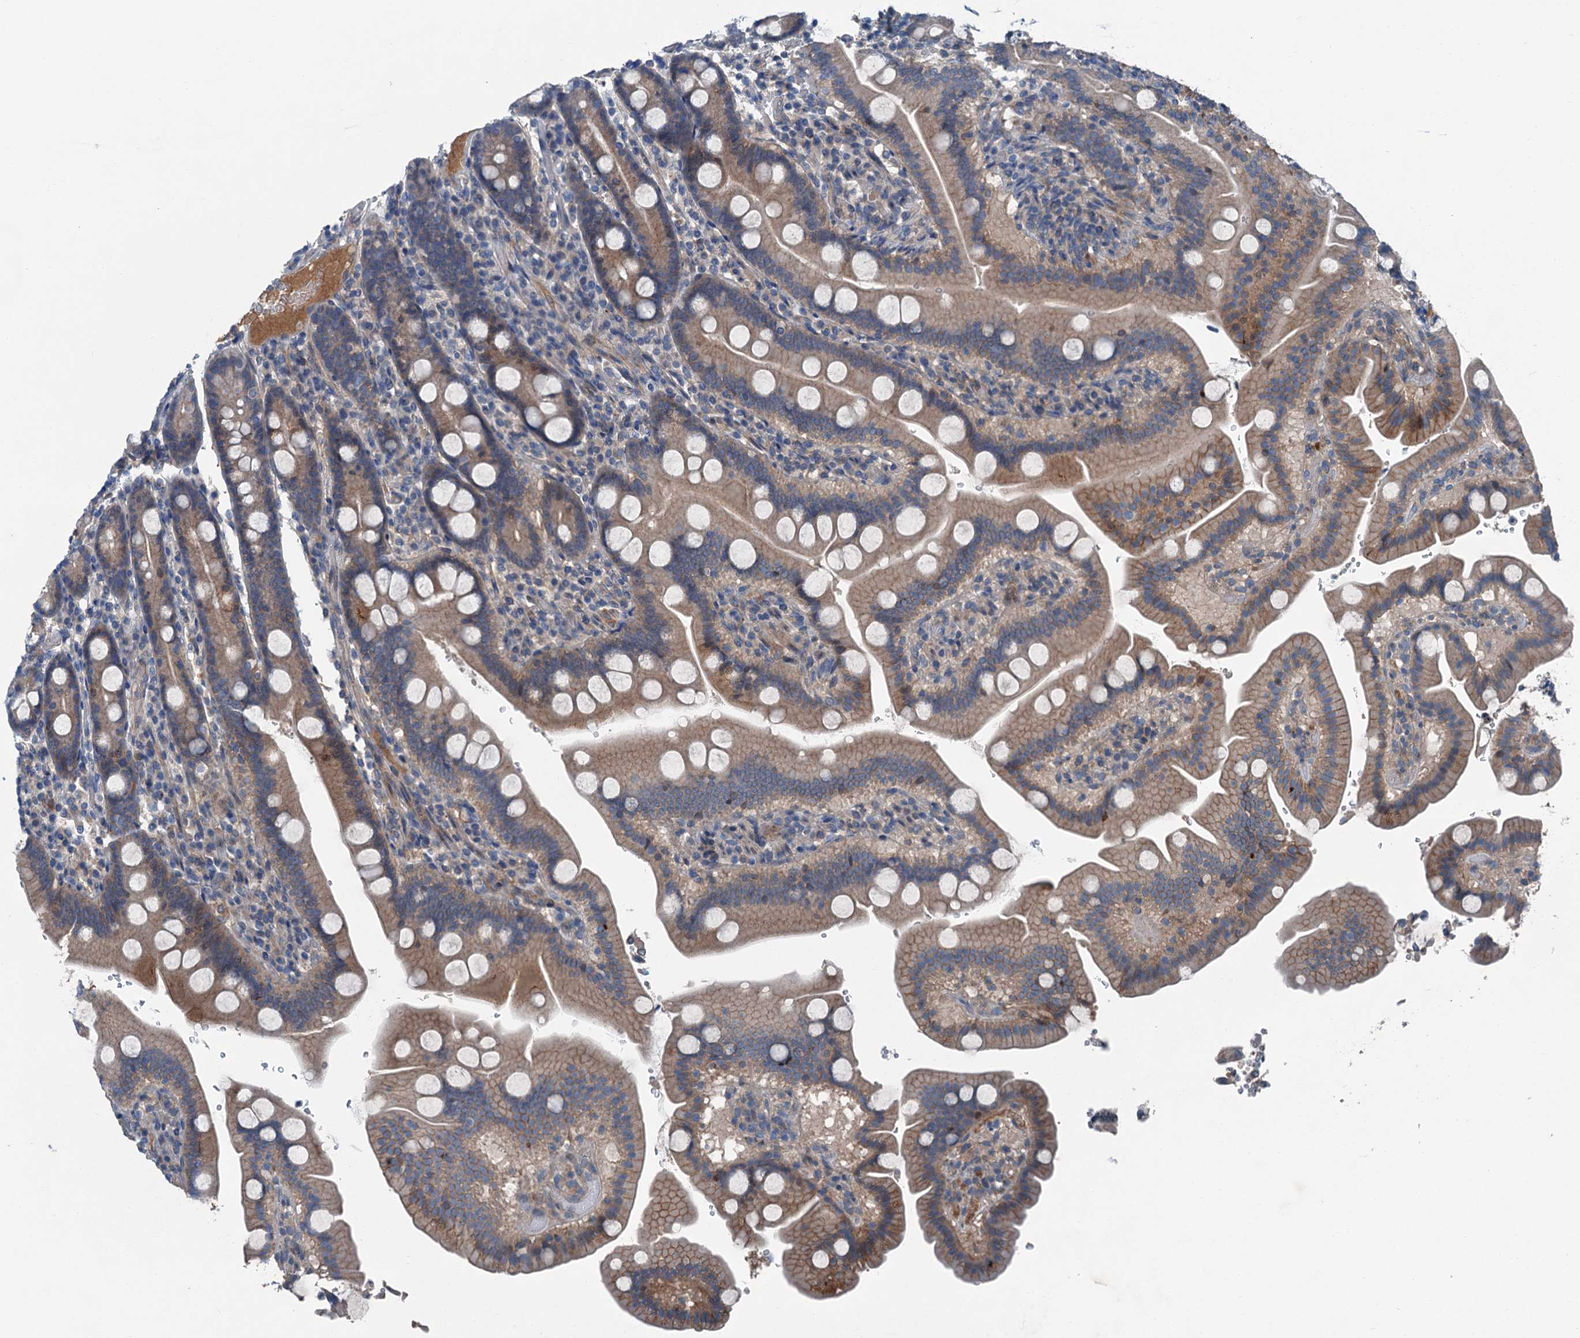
{"staining": {"intensity": "weak", "quantity": ">75%", "location": "cytoplasmic/membranous"}, "tissue": "duodenum", "cell_type": "Glandular cells", "image_type": "normal", "snomed": [{"axis": "morphology", "description": "Normal tissue, NOS"}, {"axis": "topography", "description": "Duodenum"}], "caption": "Immunohistochemistry (IHC) photomicrograph of unremarkable duodenum stained for a protein (brown), which exhibits low levels of weak cytoplasmic/membranous positivity in about >75% of glandular cells.", "gene": "SLC2A10", "patient": {"sex": "male", "age": 55}}